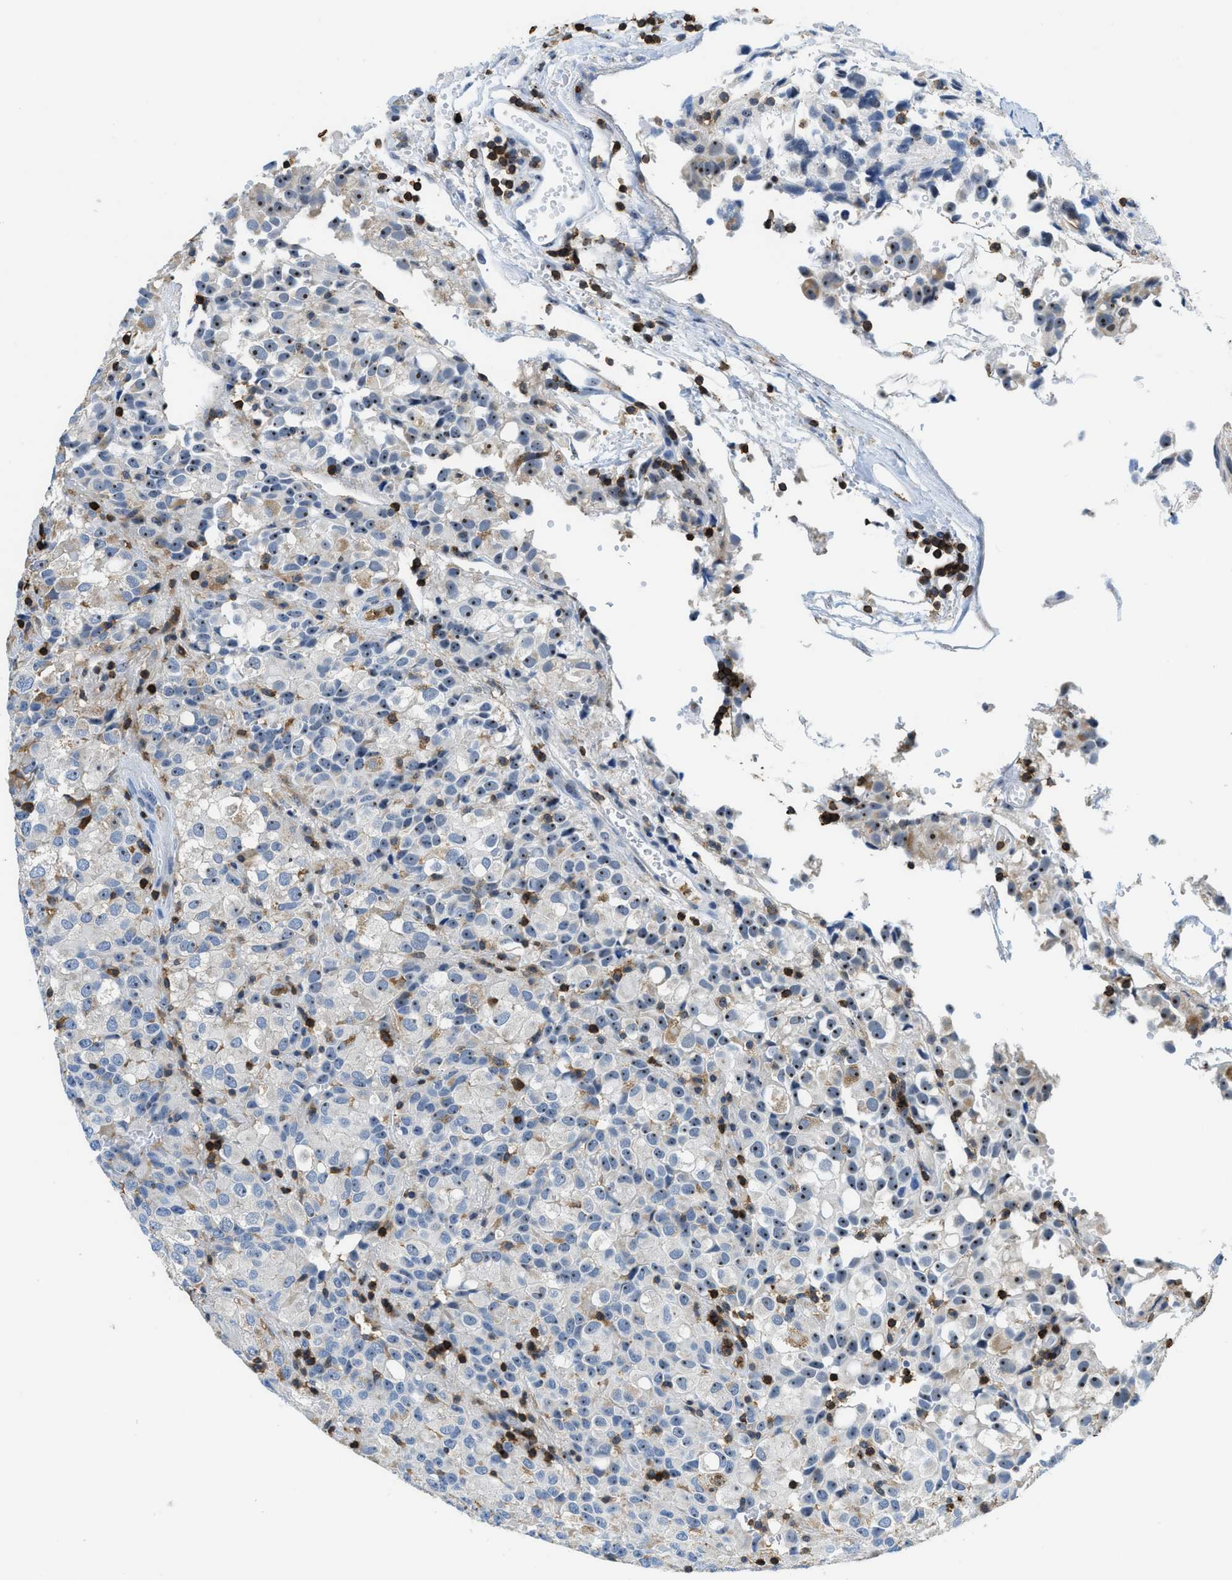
{"staining": {"intensity": "moderate", "quantity": "25%-75%", "location": "nuclear"}, "tissue": "glioma", "cell_type": "Tumor cells", "image_type": "cancer", "snomed": [{"axis": "morphology", "description": "Glioma, malignant, High grade"}, {"axis": "topography", "description": "Brain"}], "caption": "Tumor cells reveal moderate nuclear positivity in approximately 25%-75% of cells in glioma.", "gene": "FAM151A", "patient": {"sex": "male", "age": 32}}